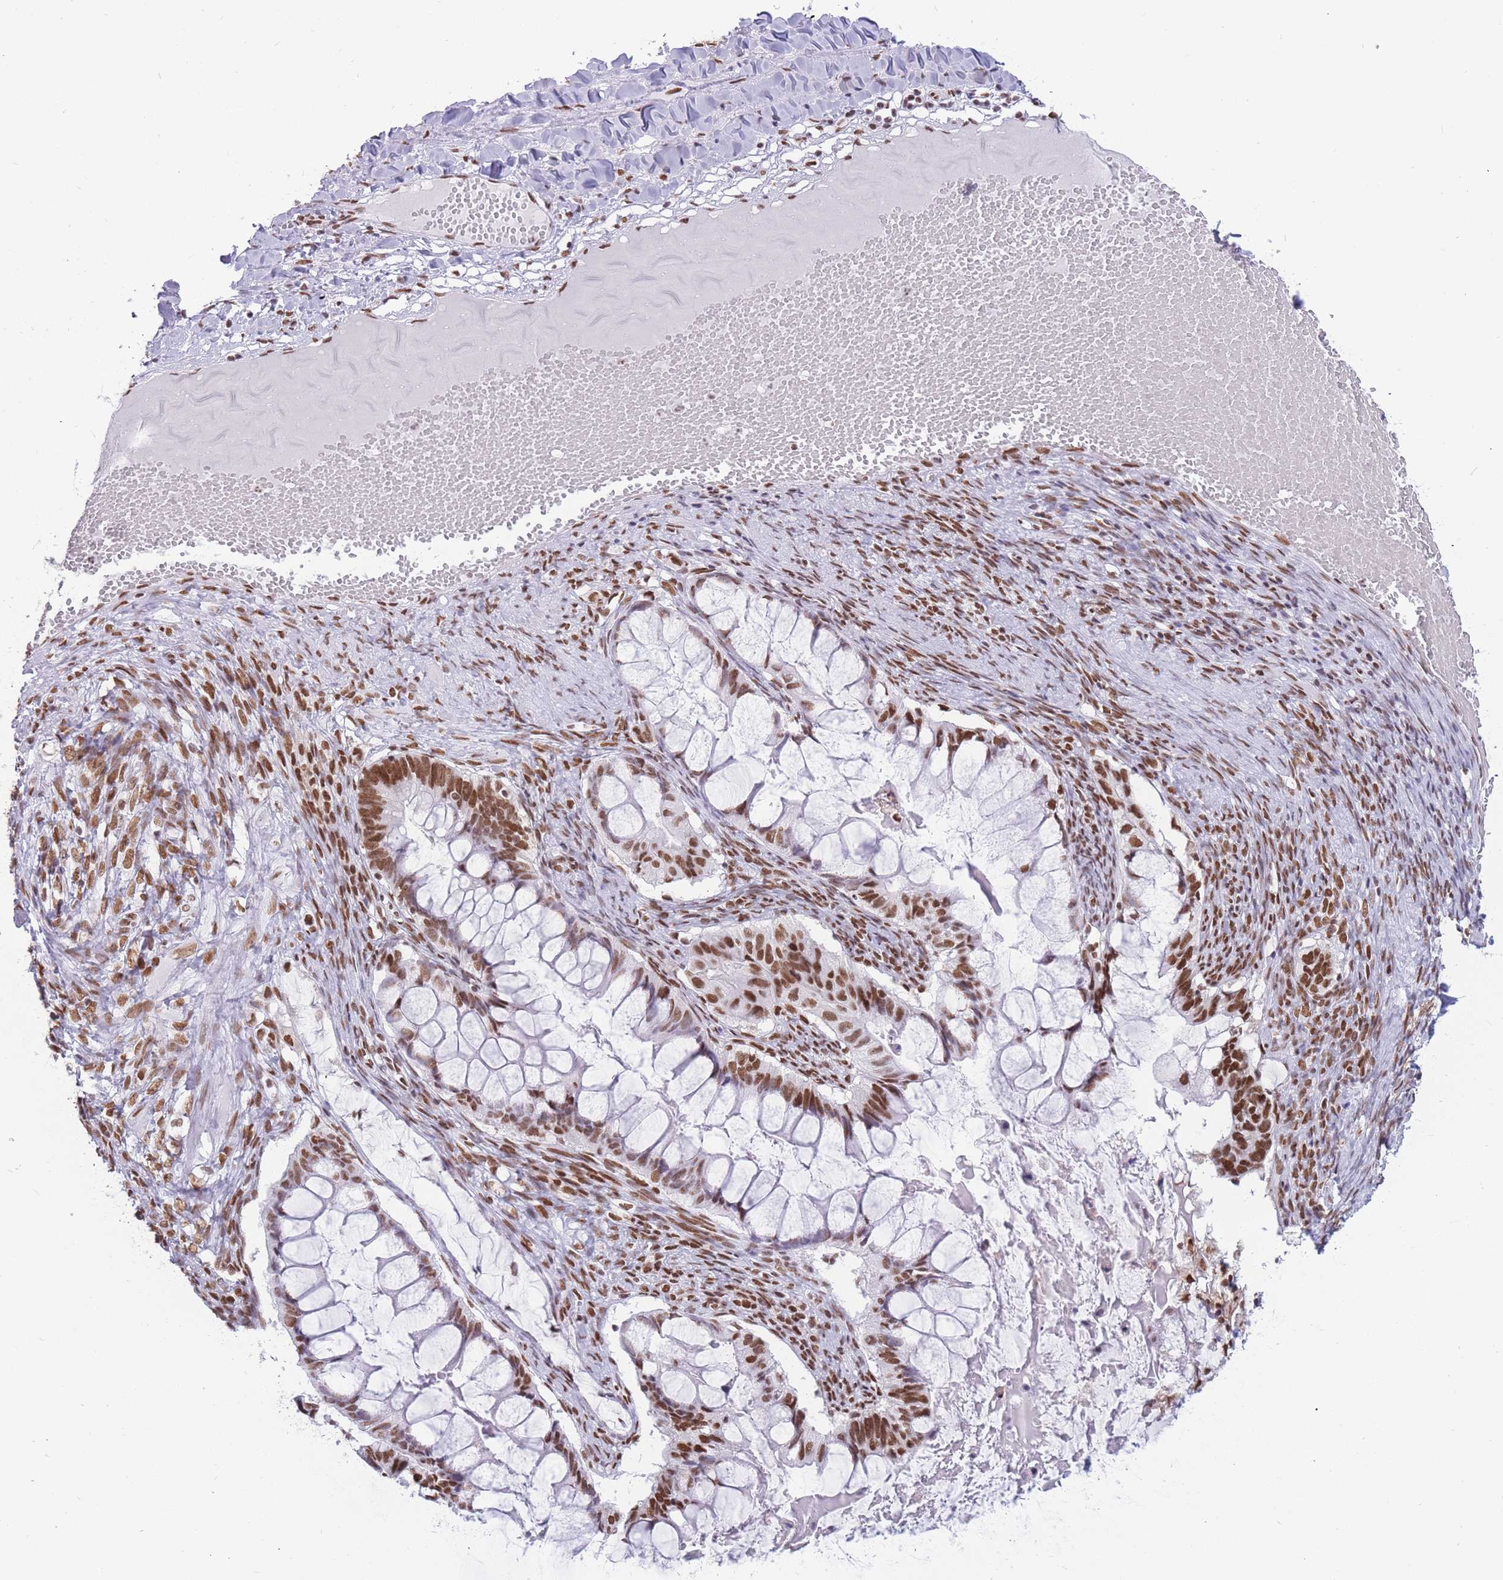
{"staining": {"intensity": "strong", "quantity": ">75%", "location": "nuclear"}, "tissue": "ovarian cancer", "cell_type": "Tumor cells", "image_type": "cancer", "snomed": [{"axis": "morphology", "description": "Cystadenocarcinoma, mucinous, NOS"}, {"axis": "topography", "description": "Ovary"}], "caption": "IHC of human ovarian cancer (mucinous cystadenocarcinoma) demonstrates high levels of strong nuclear staining in approximately >75% of tumor cells.", "gene": "HNRNPUL1", "patient": {"sex": "female", "age": 61}}